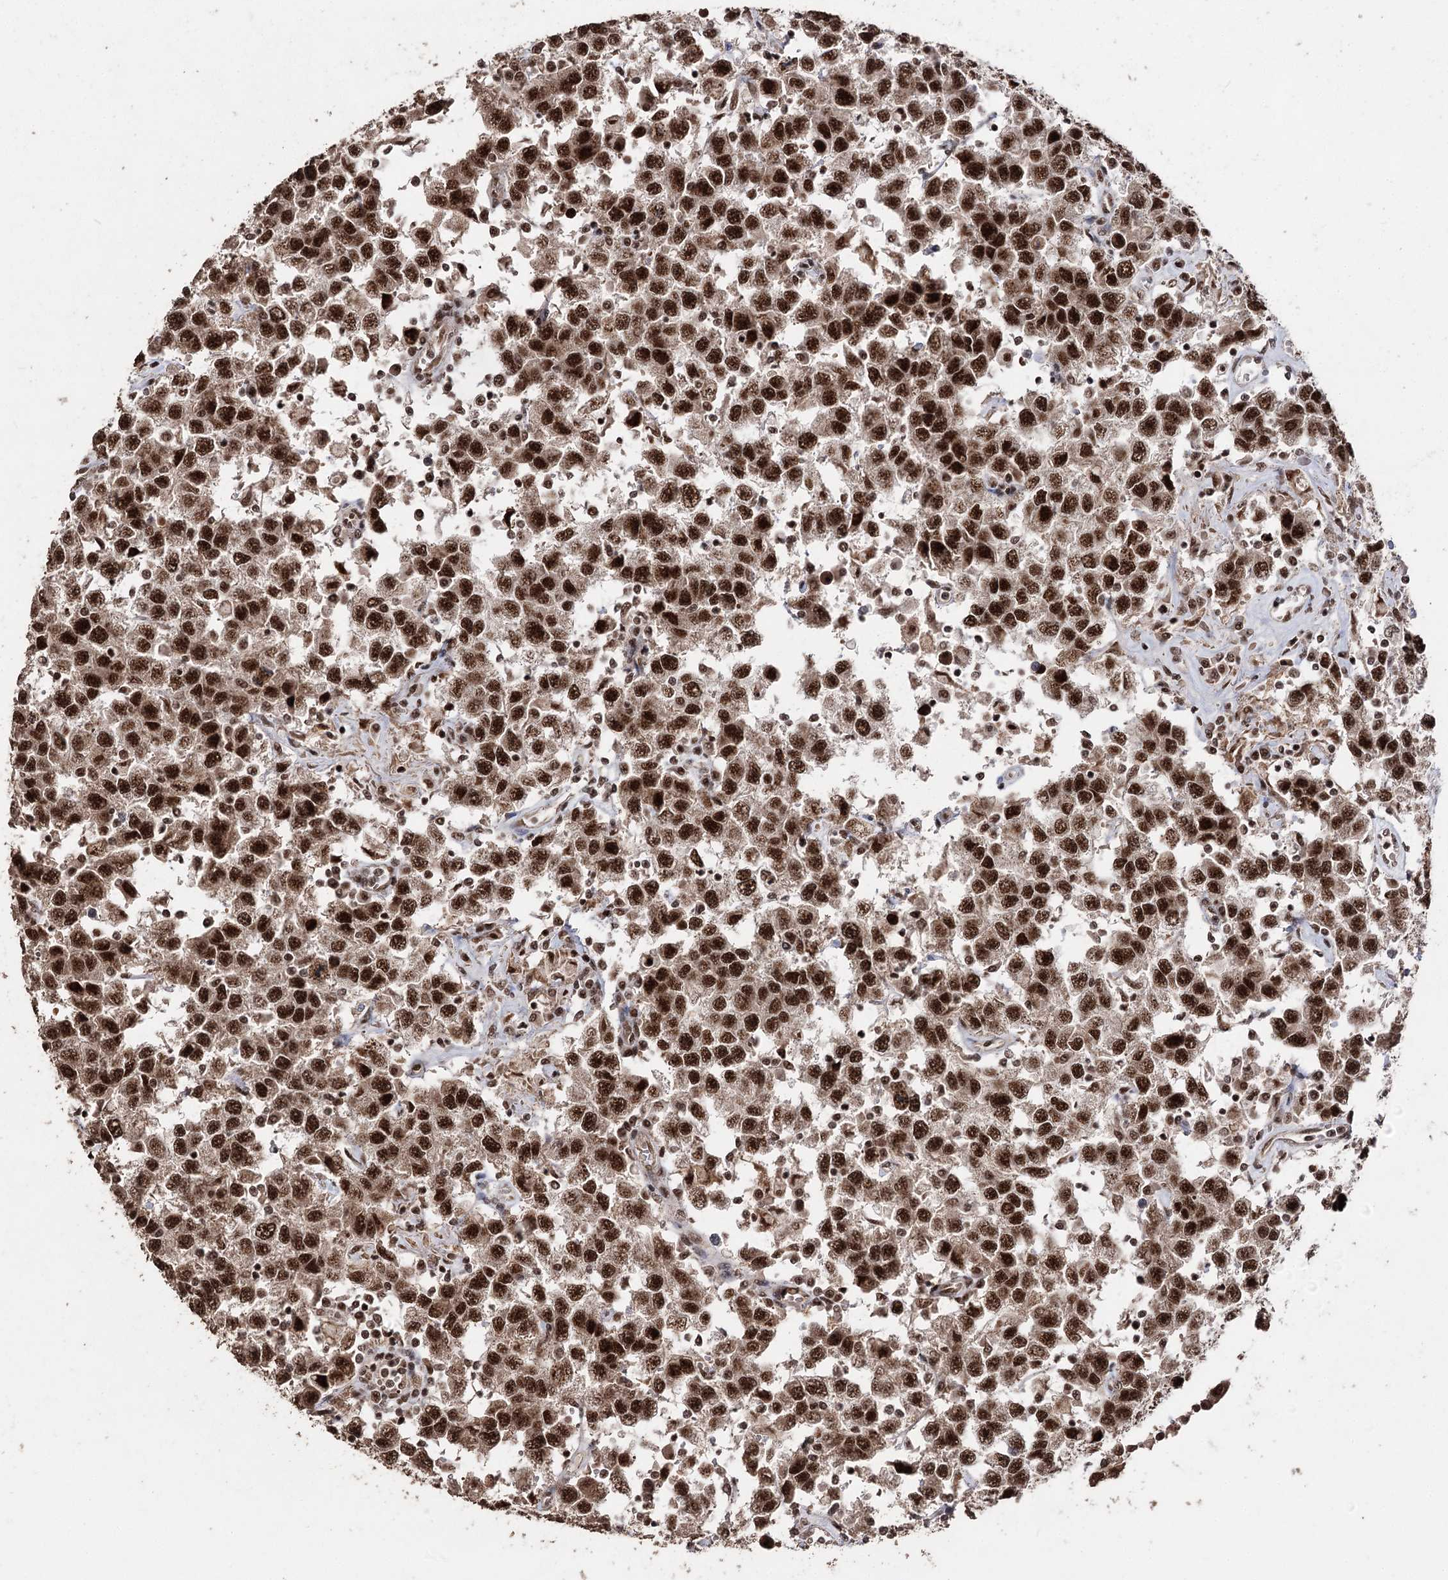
{"staining": {"intensity": "strong", "quantity": ">75%", "location": "nuclear"}, "tissue": "testis cancer", "cell_type": "Tumor cells", "image_type": "cancer", "snomed": [{"axis": "morphology", "description": "Seminoma, NOS"}, {"axis": "topography", "description": "Testis"}], "caption": "IHC histopathology image of neoplastic tissue: testis cancer (seminoma) stained using immunohistochemistry (IHC) shows high levels of strong protein expression localized specifically in the nuclear of tumor cells, appearing as a nuclear brown color.", "gene": "U2SURP", "patient": {"sex": "male", "age": 41}}